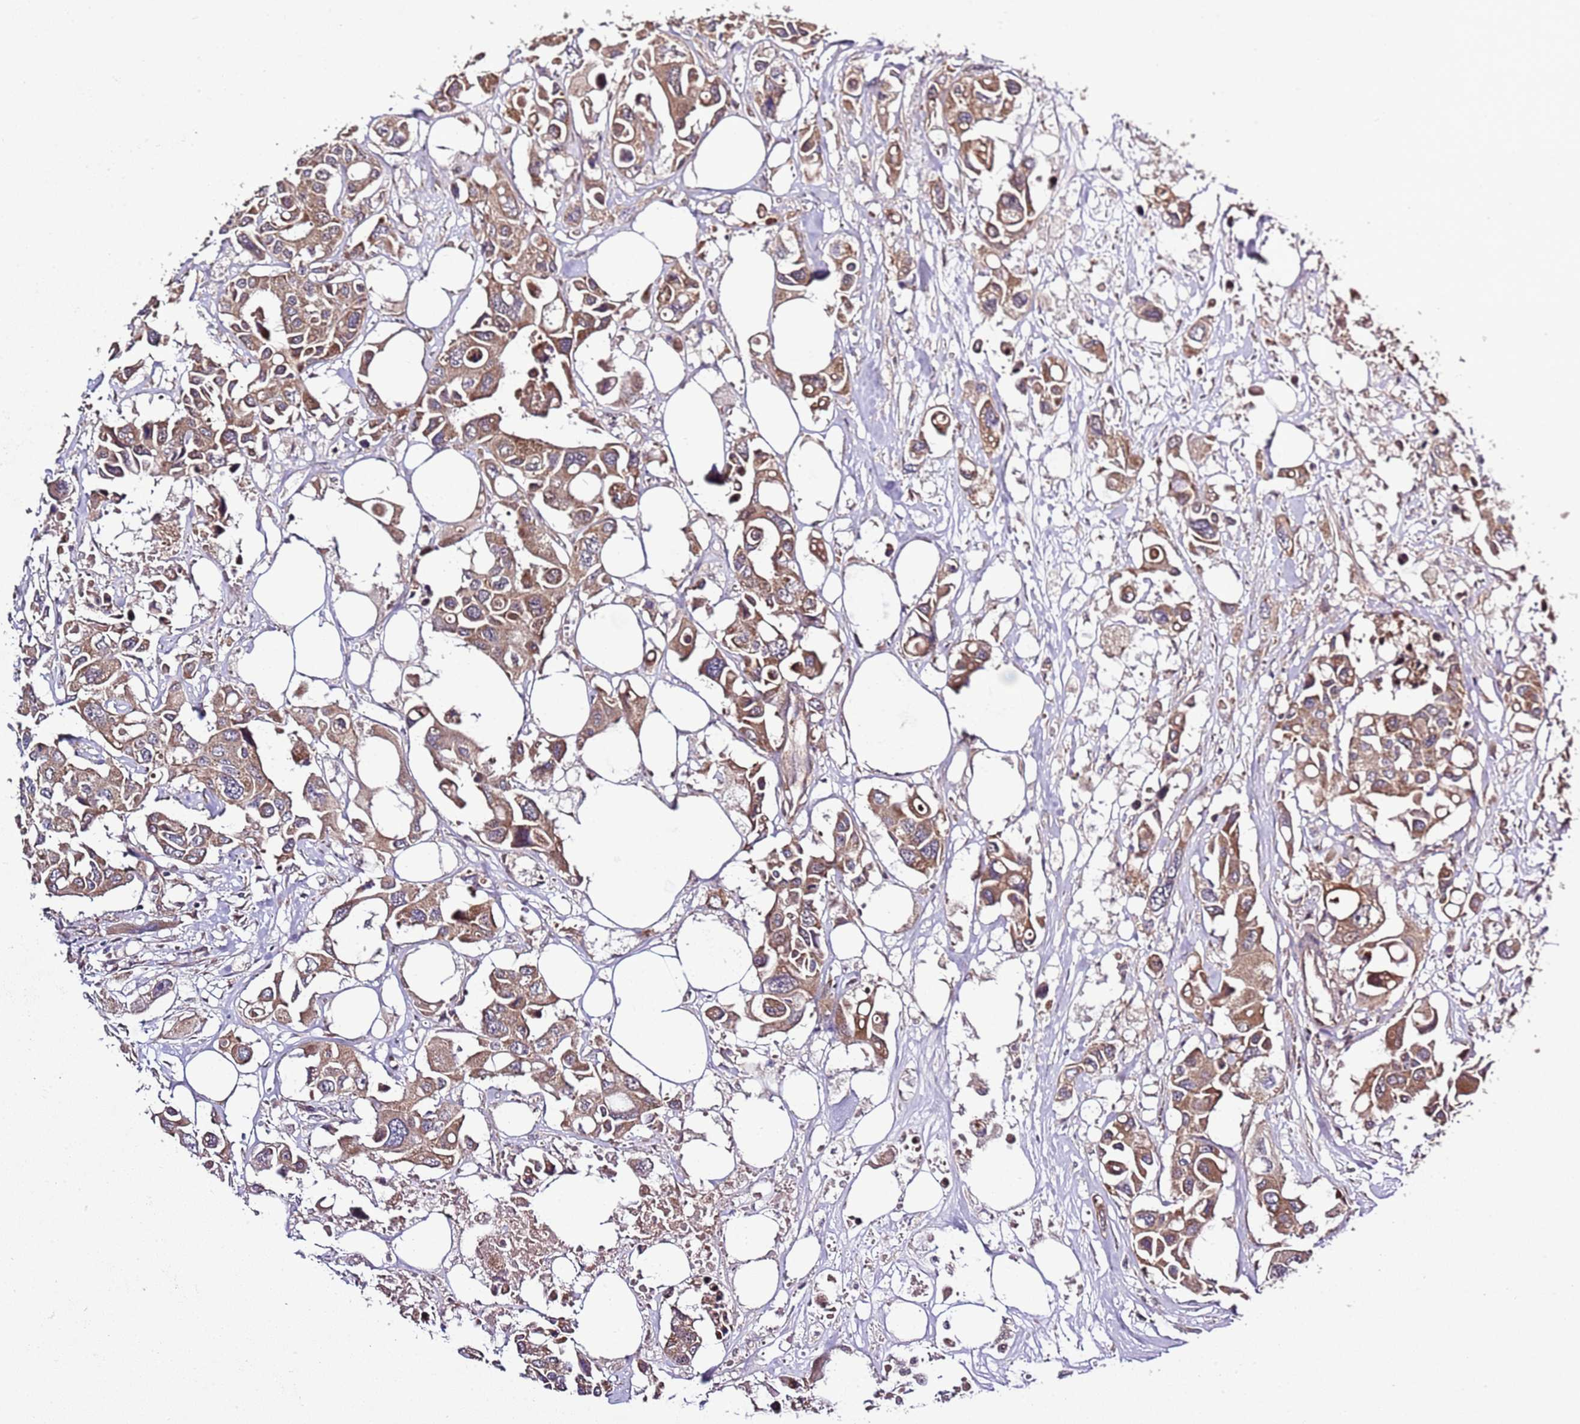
{"staining": {"intensity": "moderate", "quantity": ">75%", "location": "cytoplasmic/membranous"}, "tissue": "colorectal cancer", "cell_type": "Tumor cells", "image_type": "cancer", "snomed": [{"axis": "morphology", "description": "Adenocarcinoma, NOS"}, {"axis": "topography", "description": "Colon"}], "caption": "IHC of colorectal cancer (adenocarcinoma) shows medium levels of moderate cytoplasmic/membranous staining in approximately >75% of tumor cells.", "gene": "MFNG", "patient": {"sex": "male", "age": 77}}